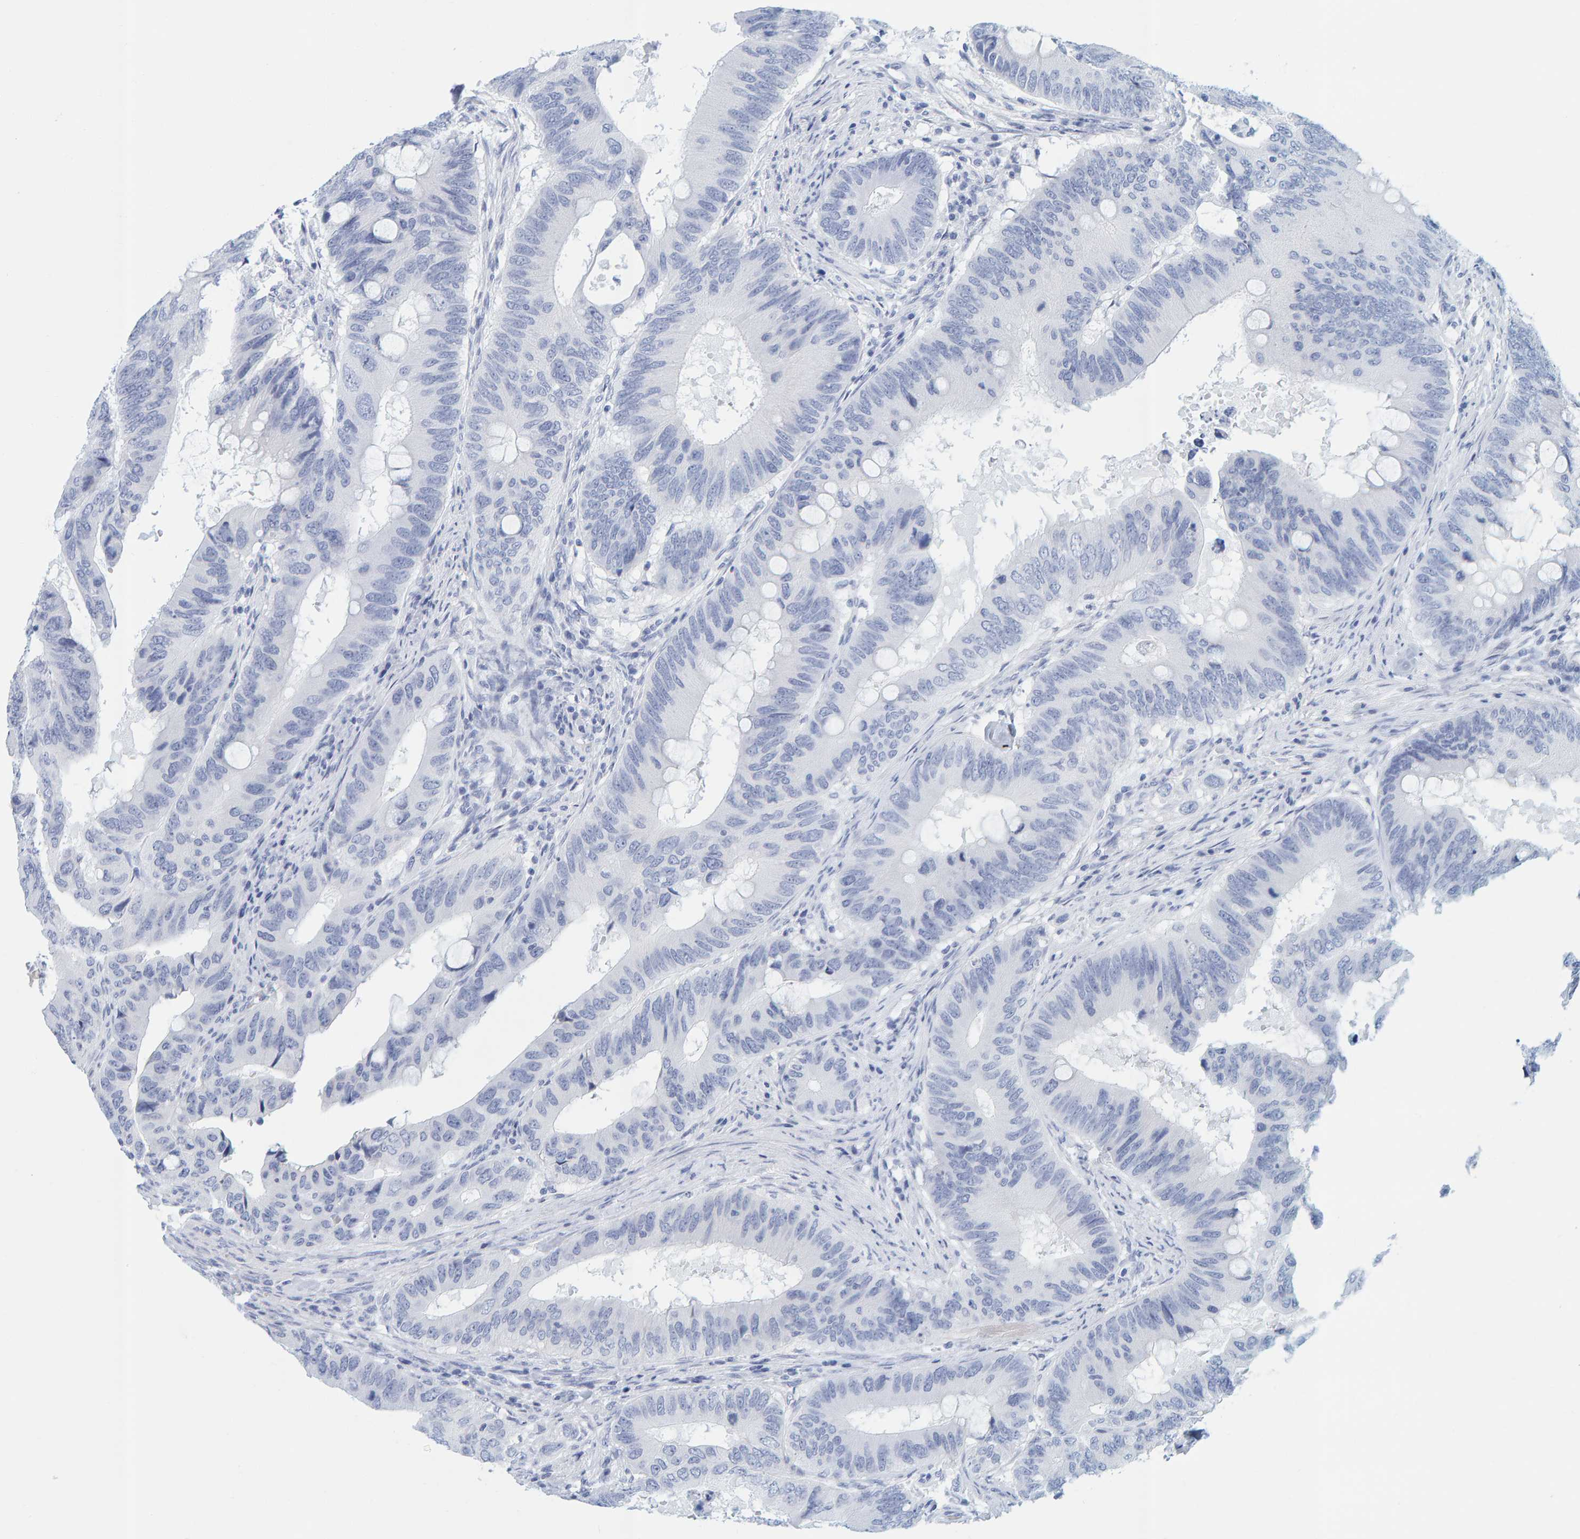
{"staining": {"intensity": "negative", "quantity": "none", "location": "none"}, "tissue": "colorectal cancer", "cell_type": "Tumor cells", "image_type": "cancer", "snomed": [{"axis": "morphology", "description": "Adenocarcinoma, NOS"}, {"axis": "topography", "description": "Colon"}], "caption": "High magnification brightfield microscopy of colorectal cancer stained with DAB (3,3'-diaminobenzidine) (brown) and counterstained with hematoxylin (blue): tumor cells show no significant staining.", "gene": "SFTPC", "patient": {"sex": "male", "age": 71}}